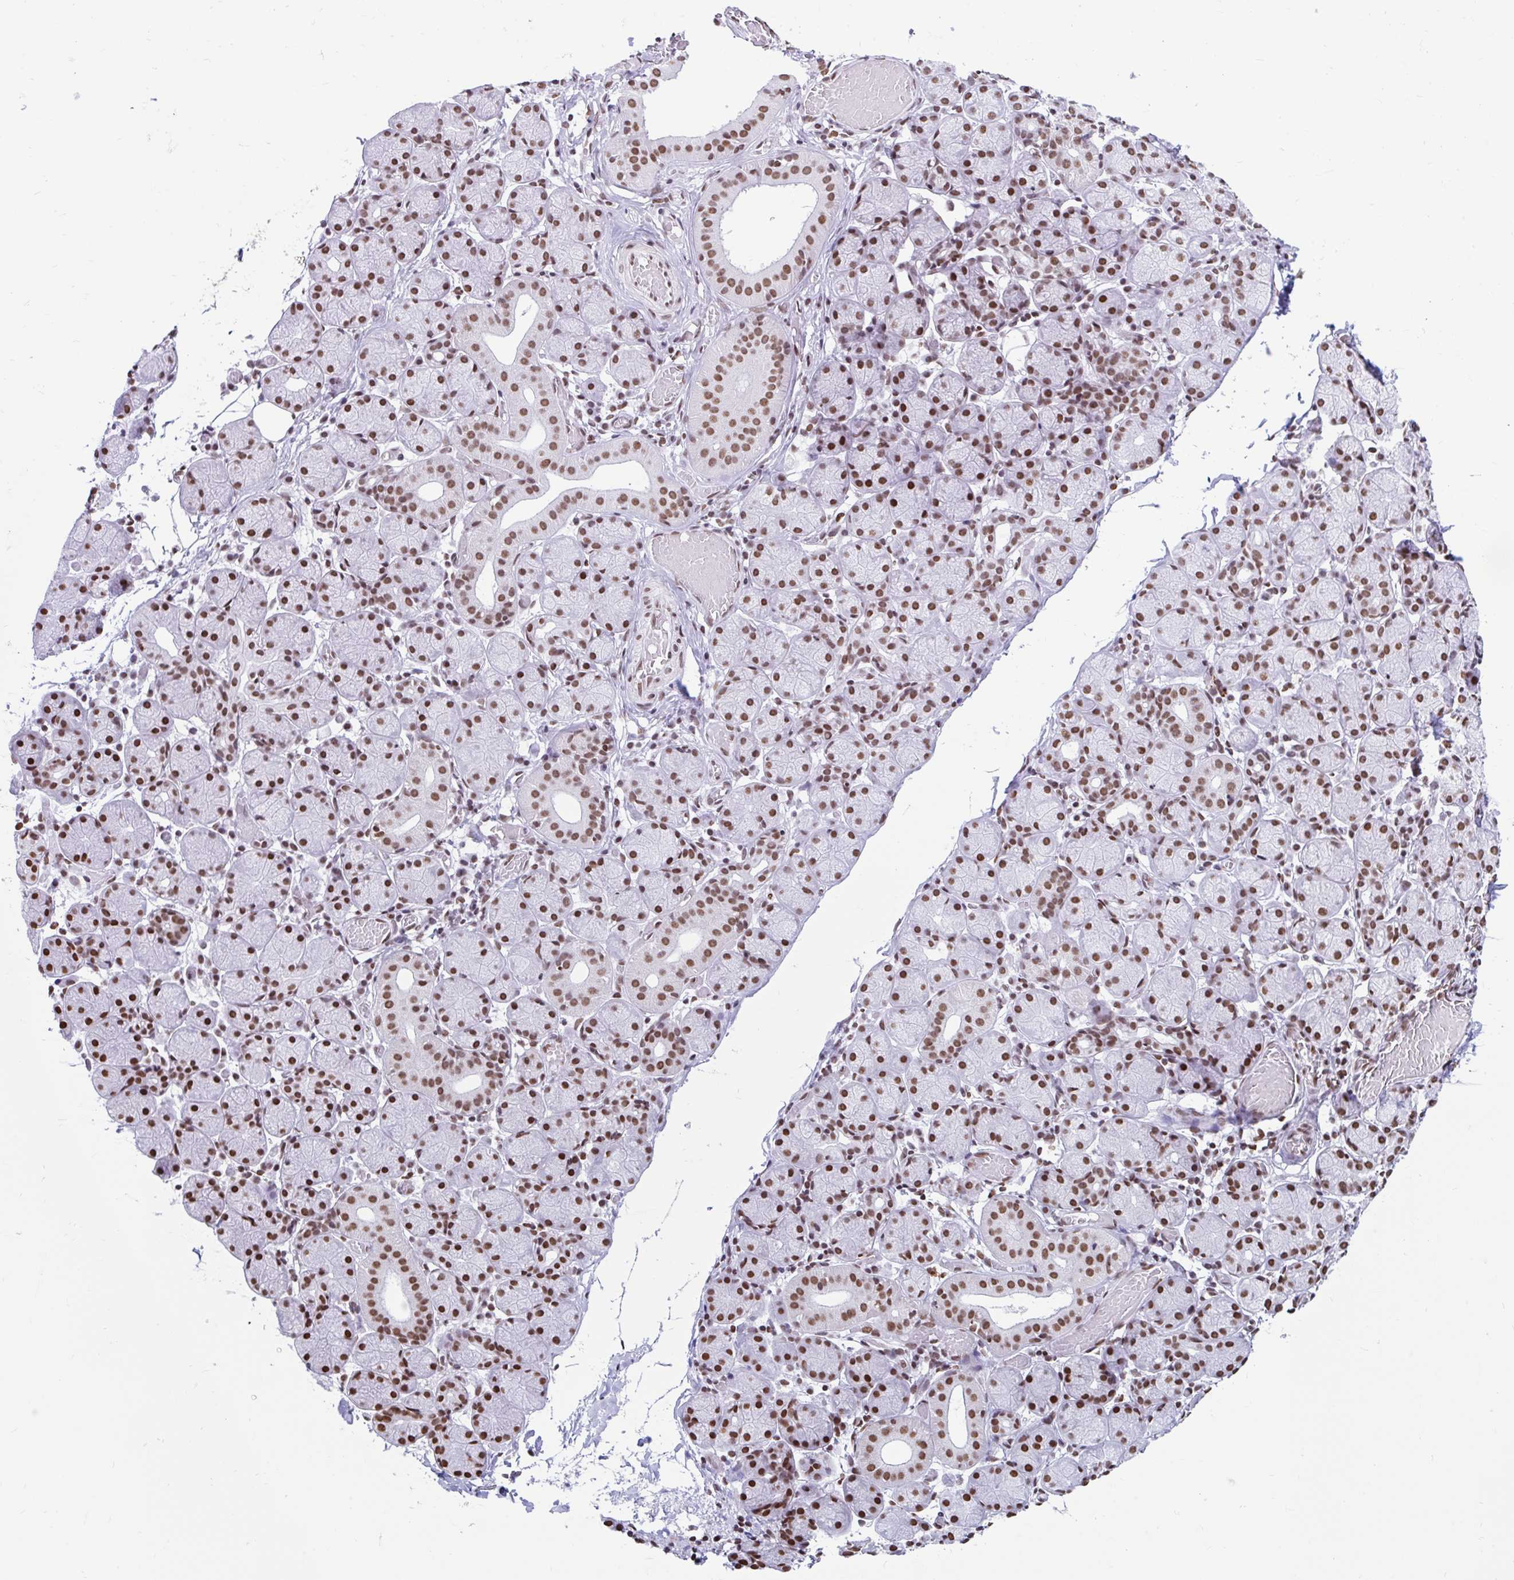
{"staining": {"intensity": "strong", "quantity": ">75%", "location": "nuclear"}, "tissue": "salivary gland", "cell_type": "Glandular cells", "image_type": "normal", "snomed": [{"axis": "morphology", "description": "Normal tissue, NOS"}, {"axis": "topography", "description": "Salivary gland"}], "caption": "A histopathology image showing strong nuclear expression in about >75% of glandular cells in benign salivary gland, as visualized by brown immunohistochemical staining.", "gene": "KHDRBS1", "patient": {"sex": "female", "age": 24}}